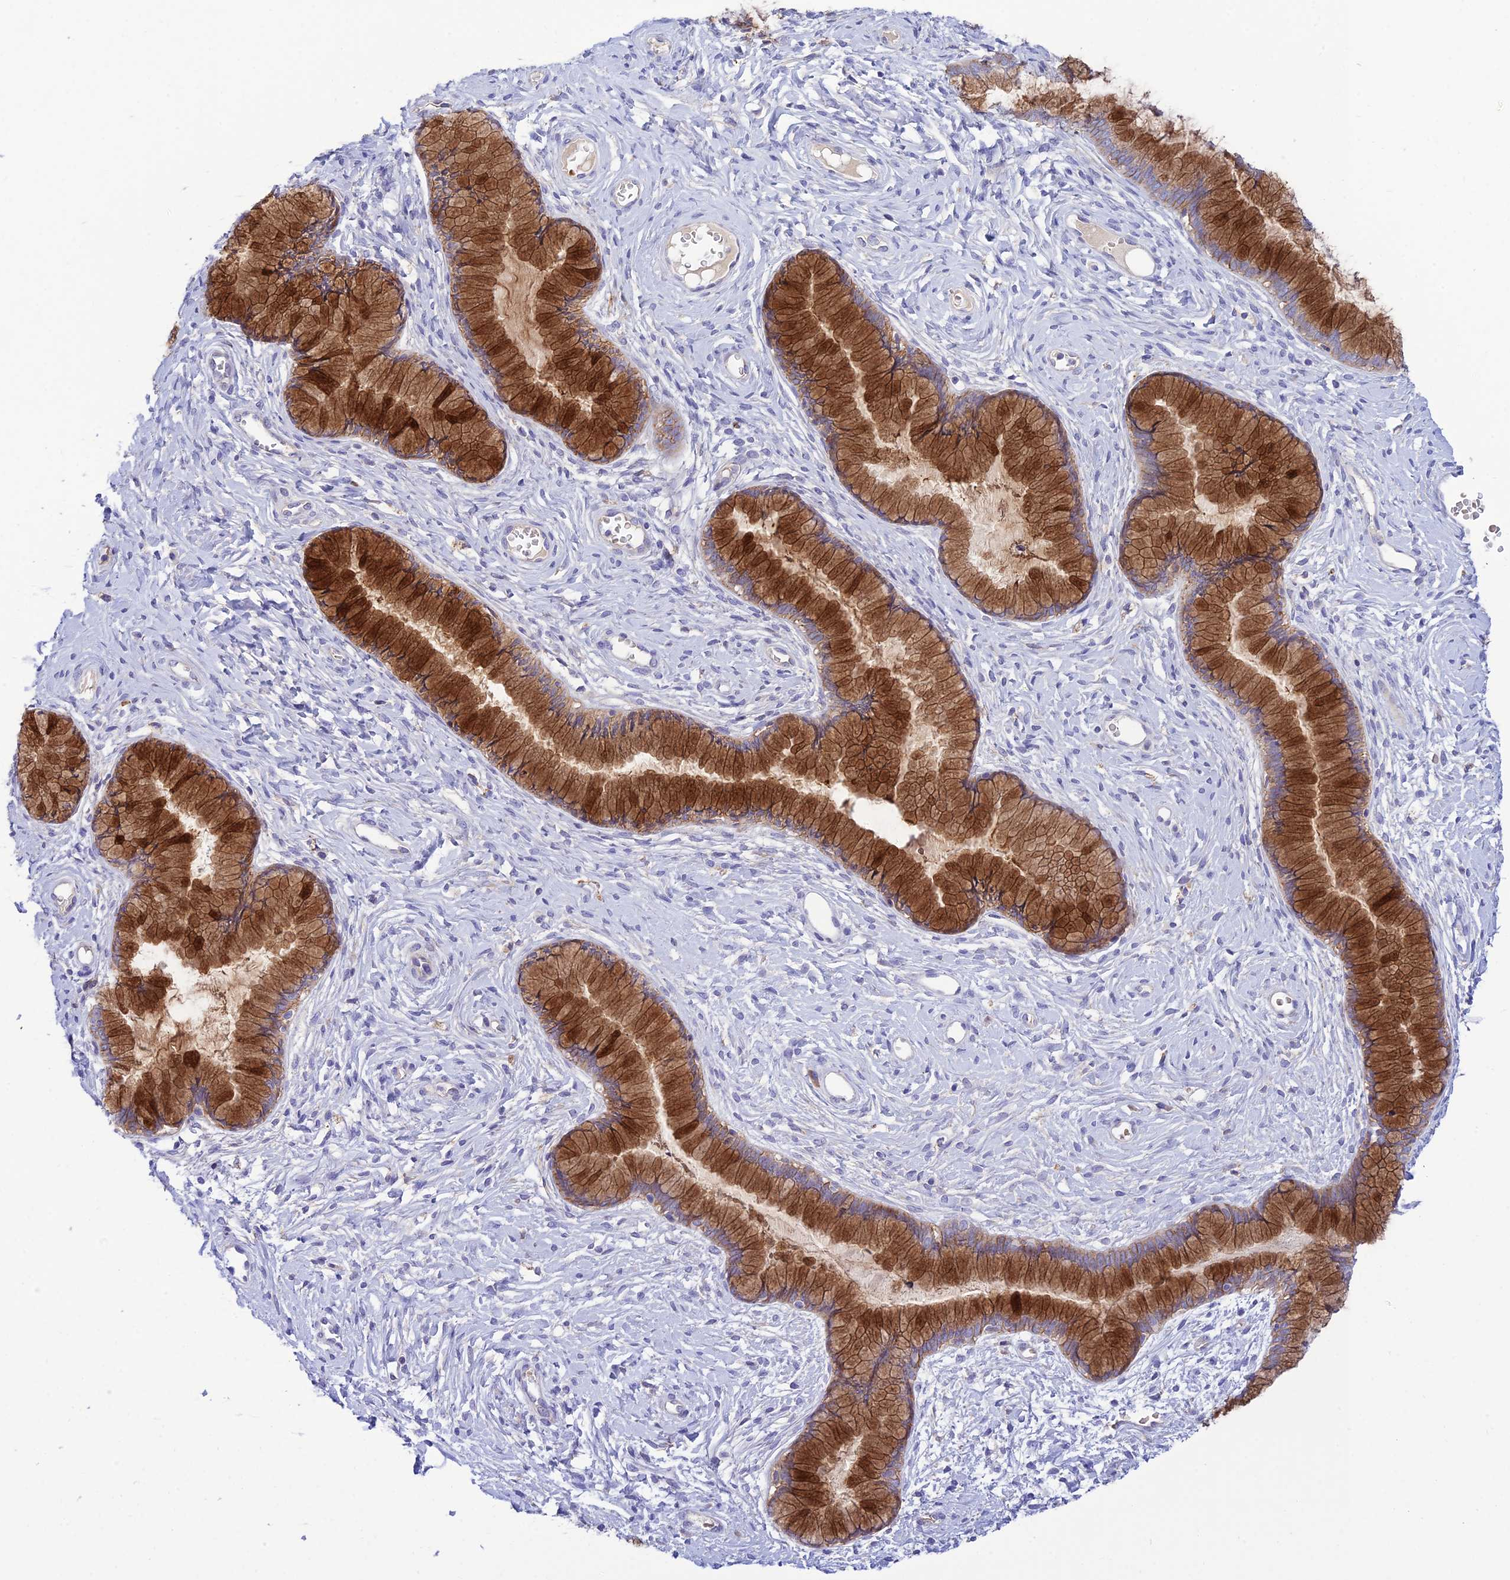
{"staining": {"intensity": "moderate", "quantity": ">75%", "location": "cytoplasmic/membranous"}, "tissue": "cervix", "cell_type": "Glandular cells", "image_type": "normal", "snomed": [{"axis": "morphology", "description": "Normal tissue, NOS"}, {"axis": "topography", "description": "Cervix"}], "caption": "Glandular cells show medium levels of moderate cytoplasmic/membranous staining in about >75% of cells in benign human cervix.", "gene": "CCDC157", "patient": {"sex": "female", "age": 42}}